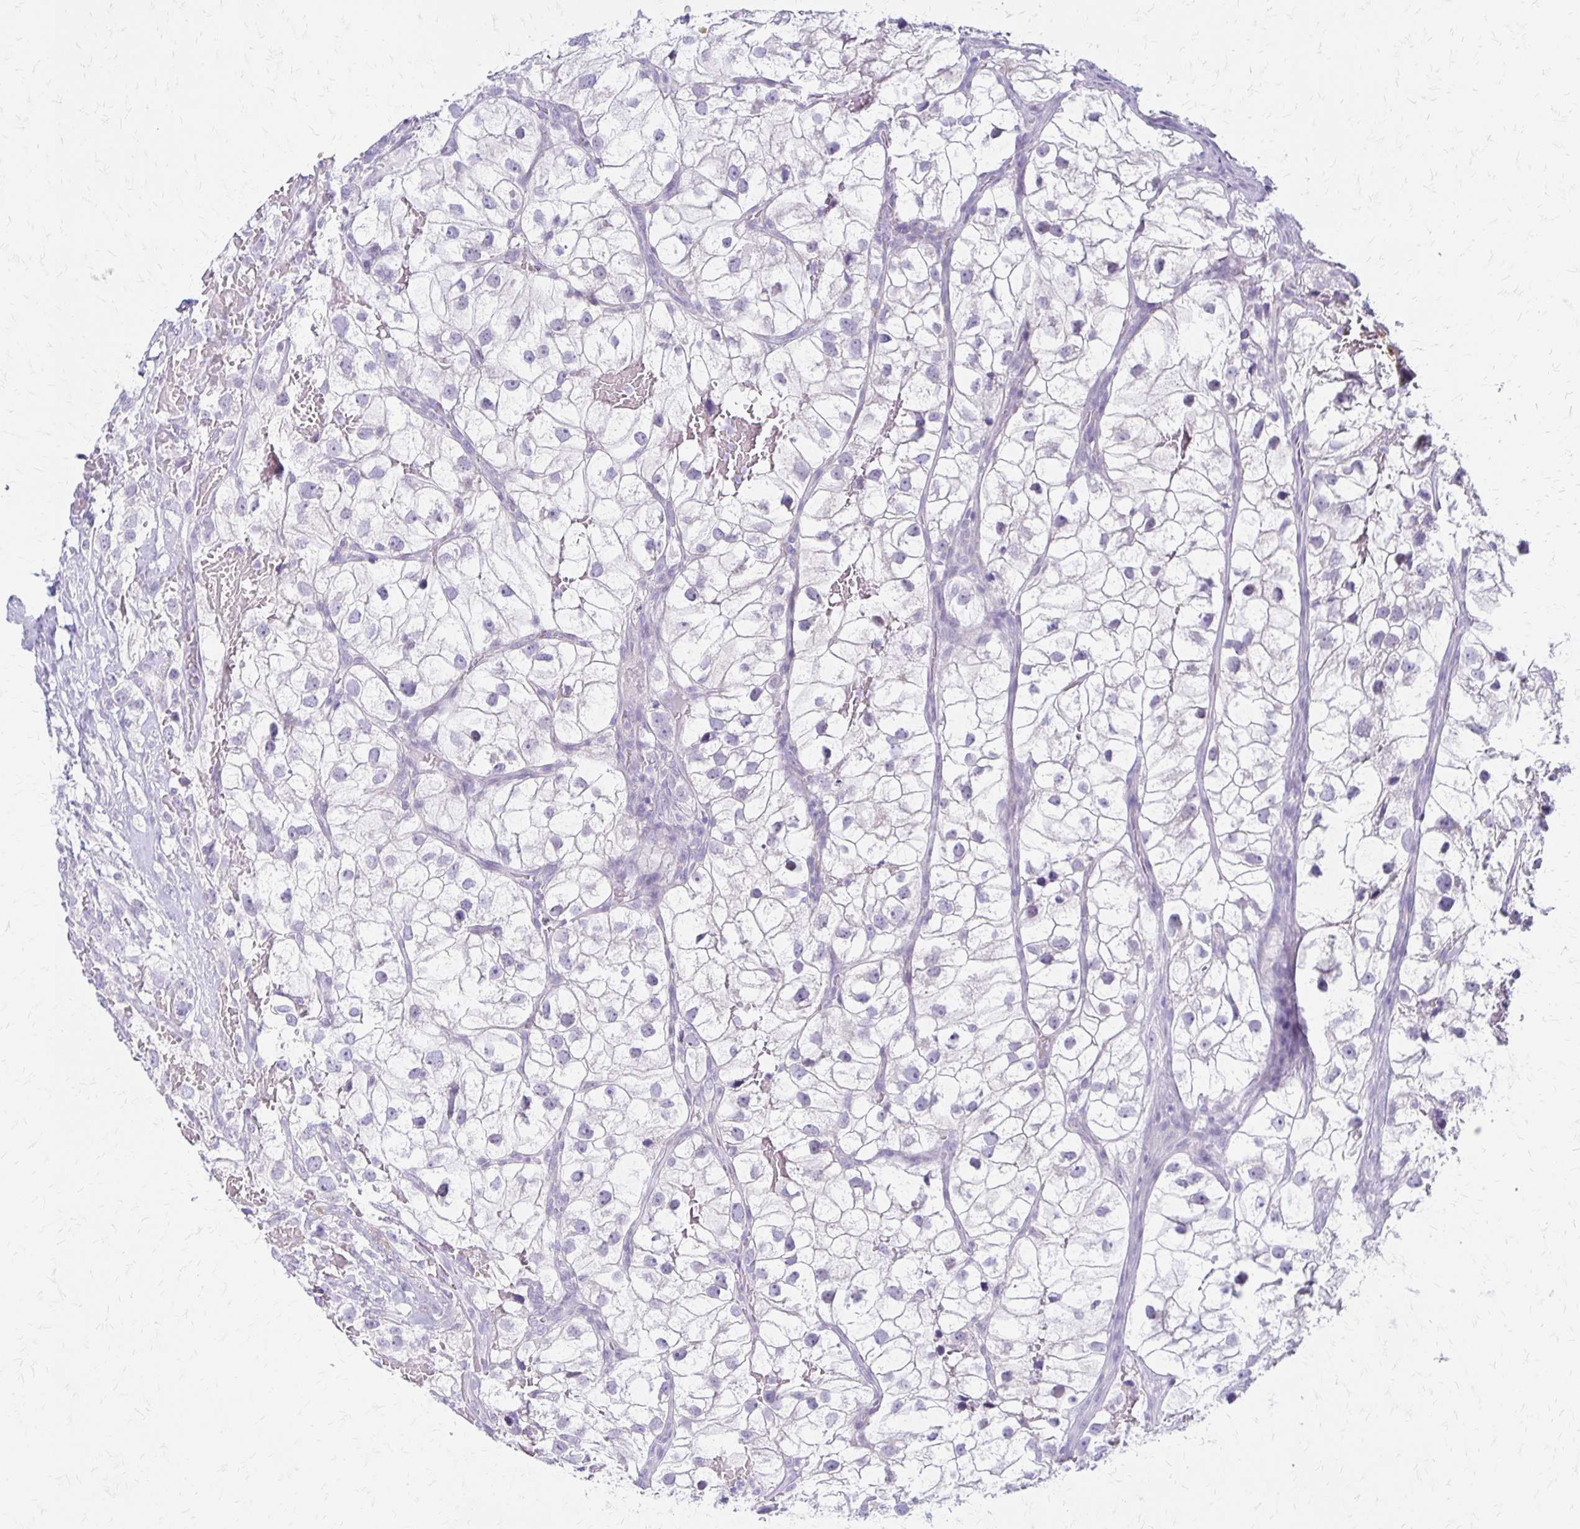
{"staining": {"intensity": "negative", "quantity": "none", "location": "none"}, "tissue": "renal cancer", "cell_type": "Tumor cells", "image_type": "cancer", "snomed": [{"axis": "morphology", "description": "Adenocarcinoma, NOS"}, {"axis": "topography", "description": "Kidney"}], "caption": "Tumor cells show no significant protein expression in adenocarcinoma (renal). Nuclei are stained in blue.", "gene": "IVL", "patient": {"sex": "male", "age": 59}}